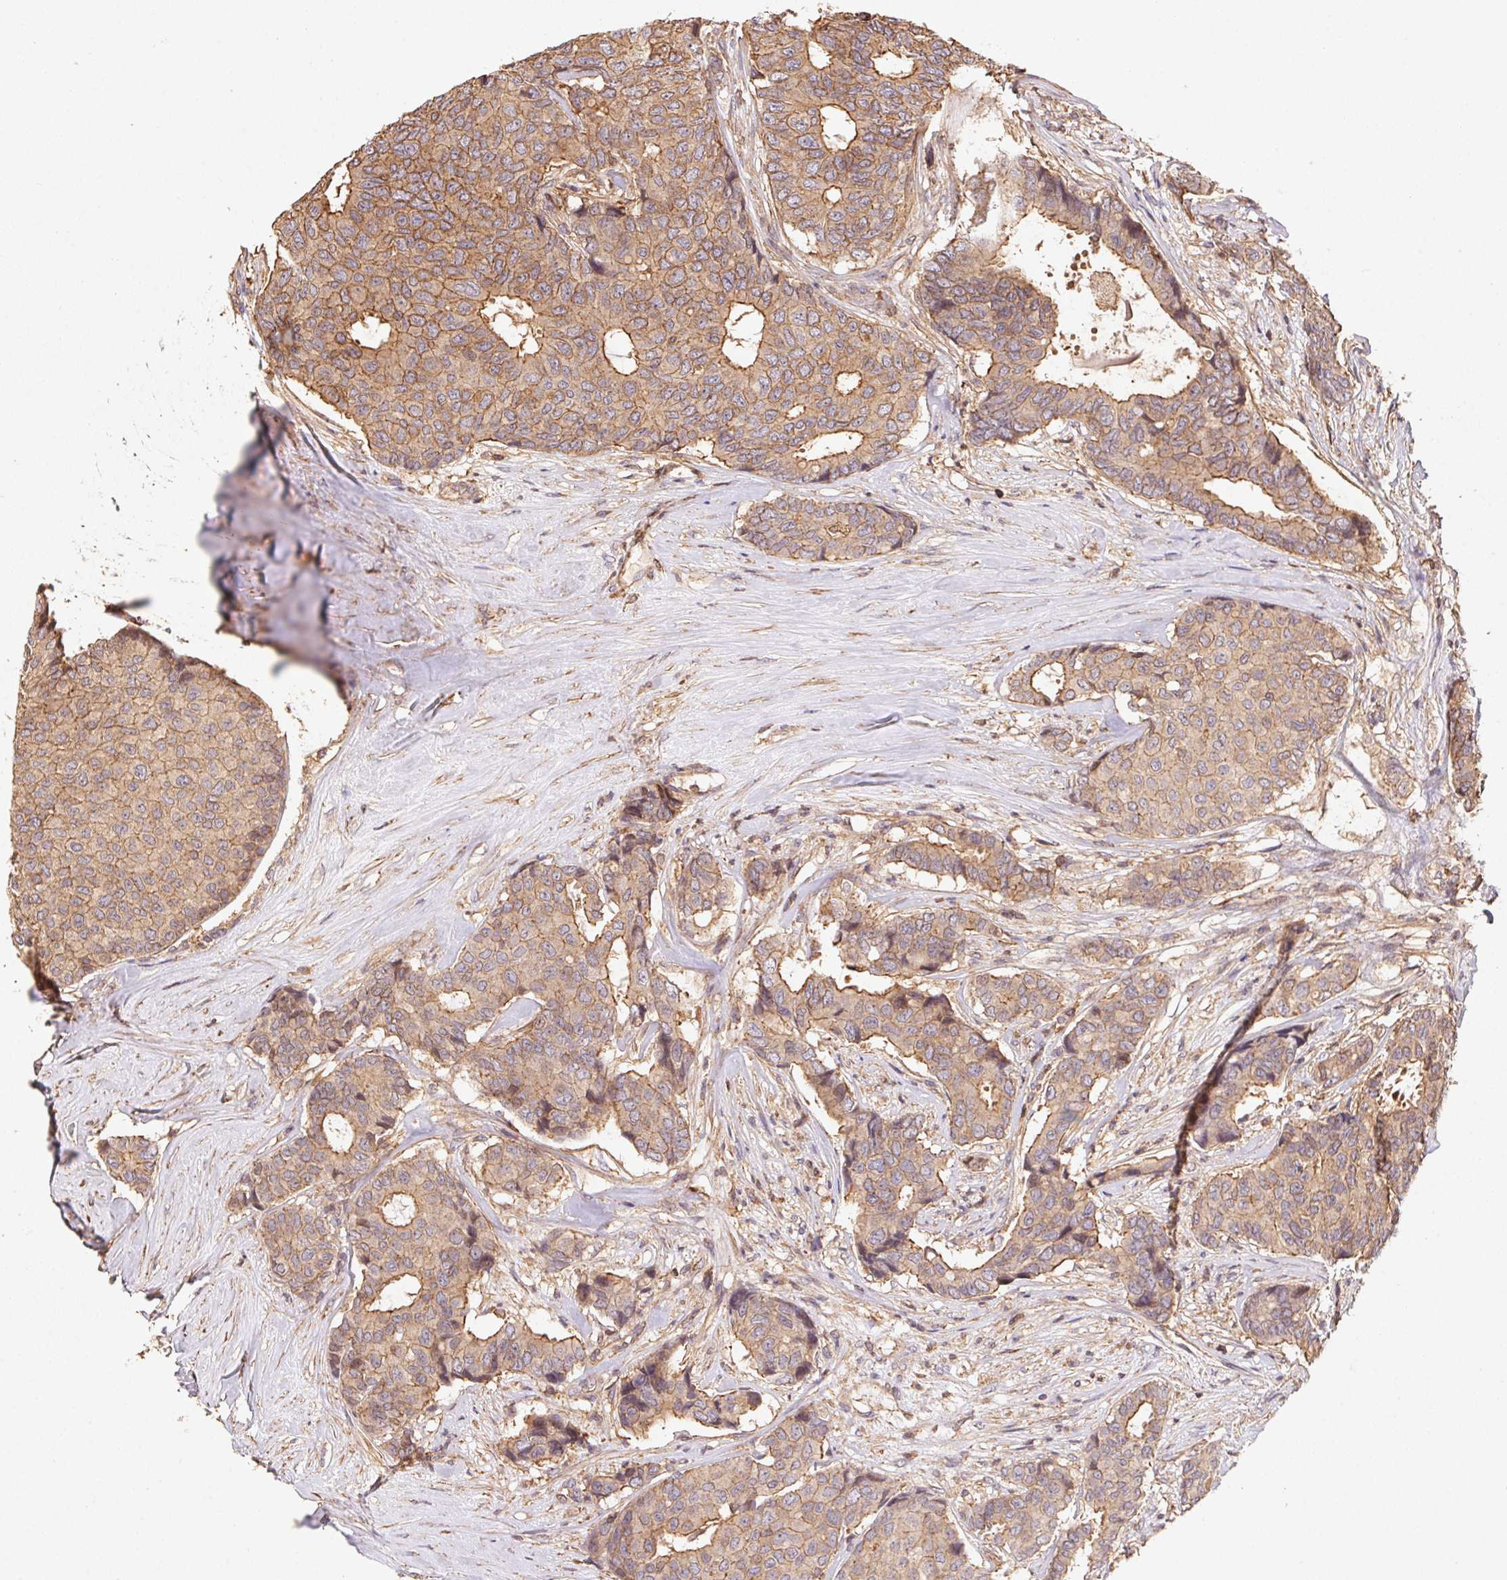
{"staining": {"intensity": "moderate", "quantity": ">75%", "location": "cytoplasmic/membranous"}, "tissue": "breast cancer", "cell_type": "Tumor cells", "image_type": "cancer", "snomed": [{"axis": "morphology", "description": "Duct carcinoma"}, {"axis": "topography", "description": "Breast"}], "caption": "A high-resolution micrograph shows IHC staining of infiltrating ductal carcinoma (breast), which exhibits moderate cytoplasmic/membranous positivity in approximately >75% of tumor cells.", "gene": "ATG10", "patient": {"sex": "female", "age": 75}}